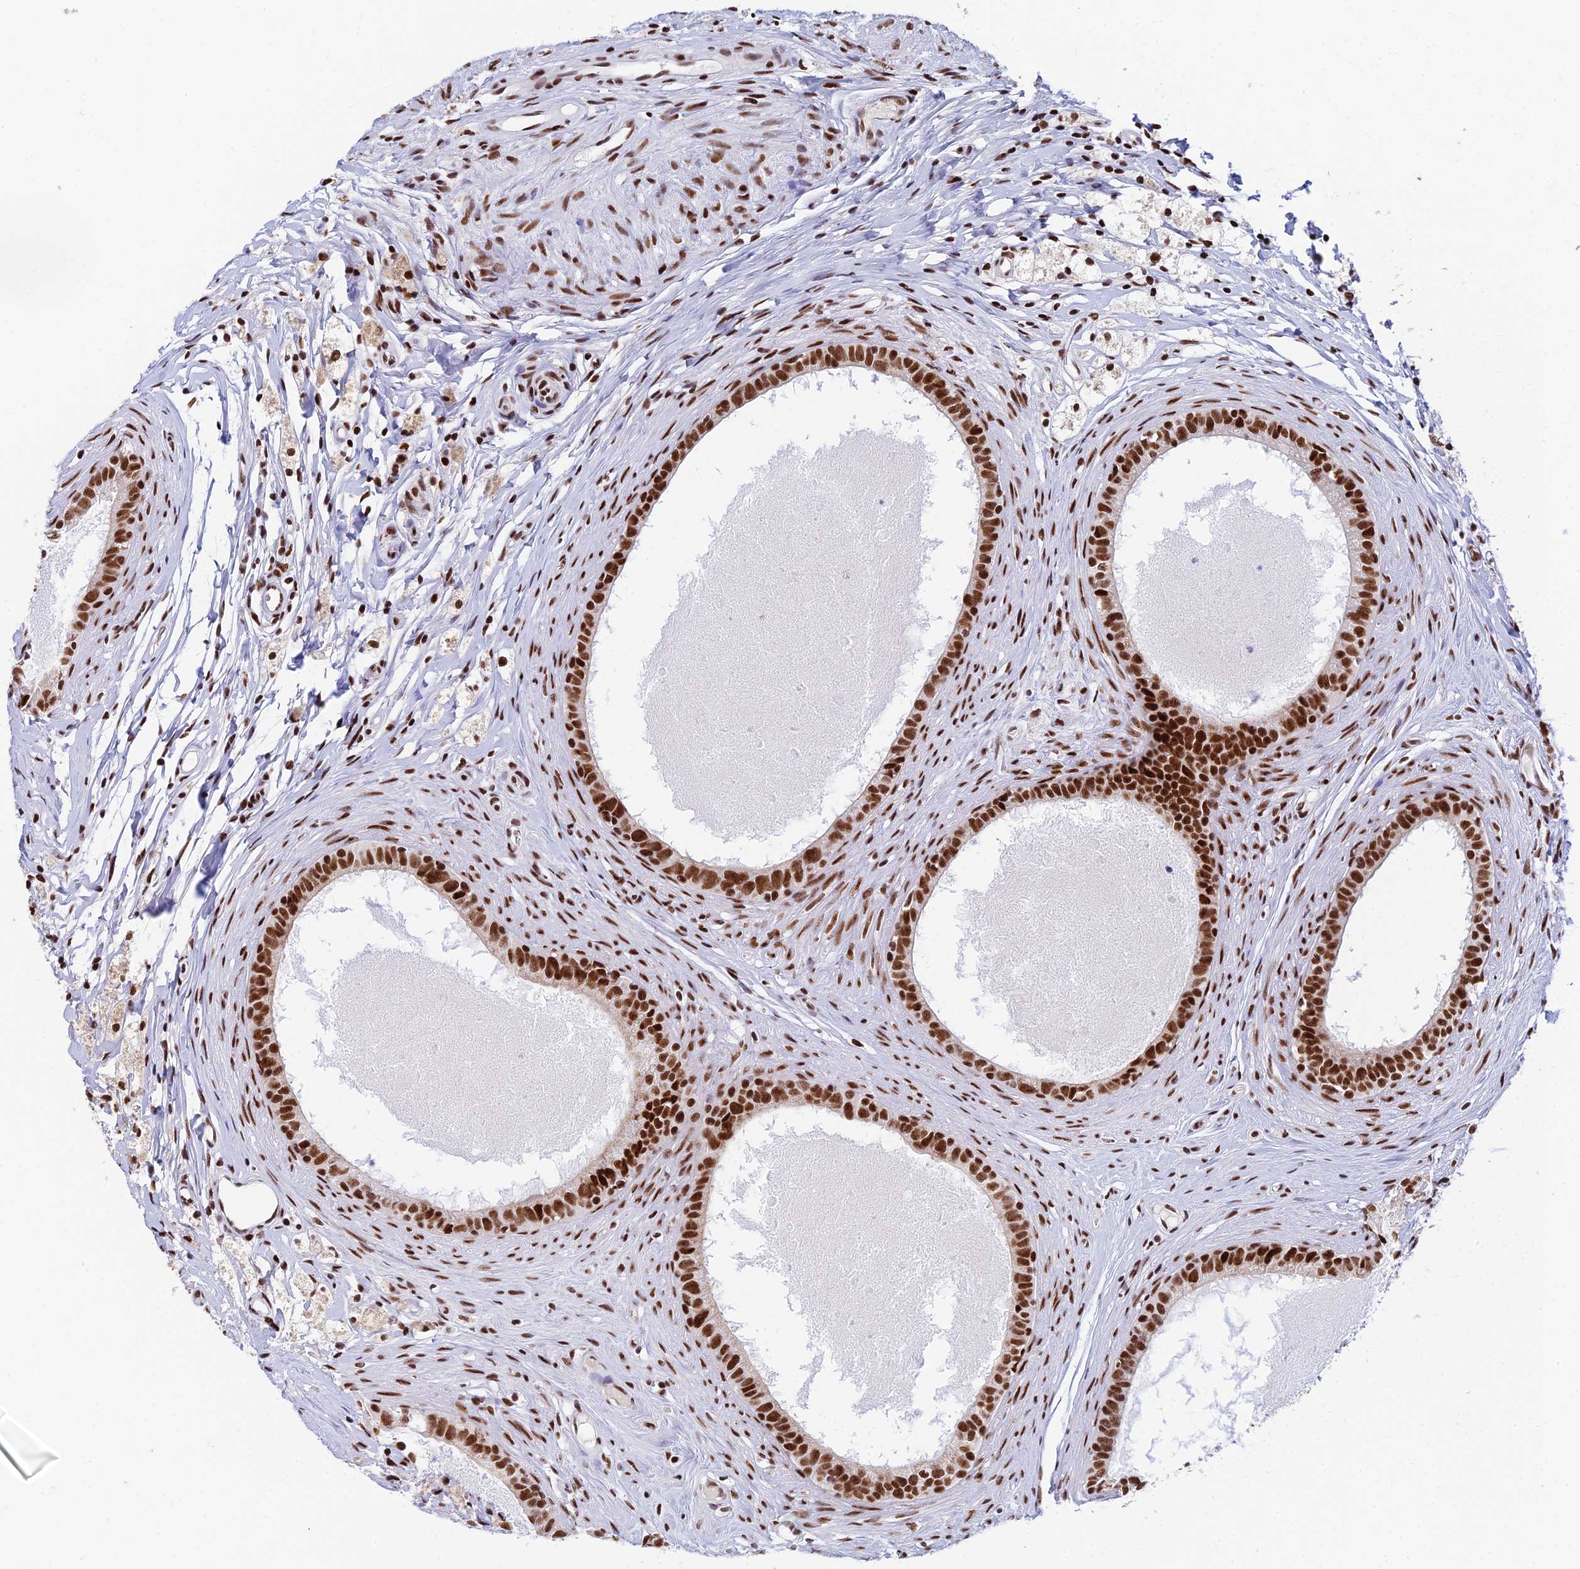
{"staining": {"intensity": "strong", "quantity": ">75%", "location": "nuclear"}, "tissue": "epididymis", "cell_type": "Glandular cells", "image_type": "normal", "snomed": [{"axis": "morphology", "description": "Normal tissue, NOS"}, {"axis": "topography", "description": "Epididymis"}], "caption": "Protein staining demonstrates strong nuclear expression in about >75% of glandular cells in unremarkable epididymis.", "gene": "USP22", "patient": {"sex": "male", "age": 80}}